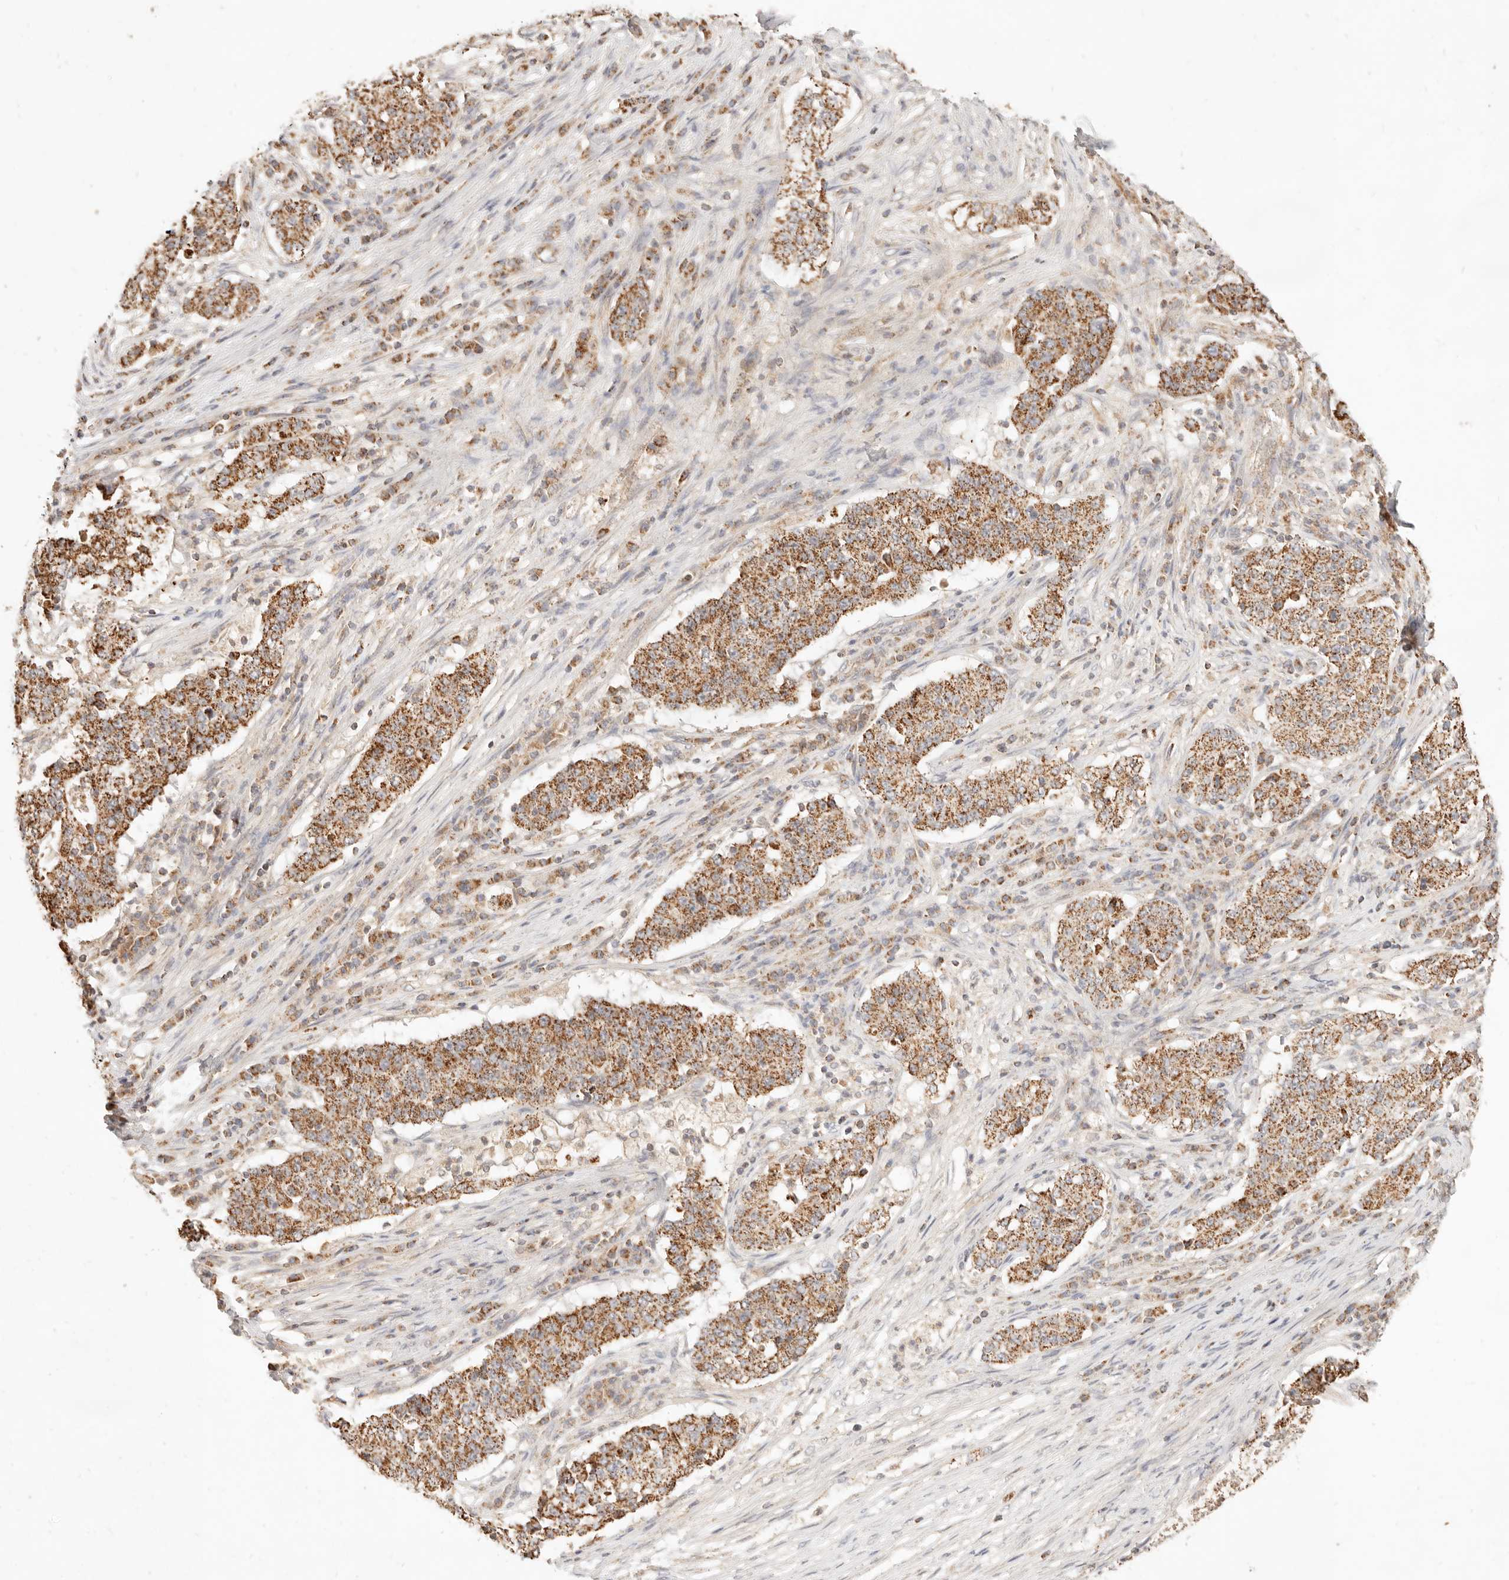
{"staining": {"intensity": "strong", "quantity": ">75%", "location": "cytoplasmic/membranous"}, "tissue": "stomach cancer", "cell_type": "Tumor cells", "image_type": "cancer", "snomed": [{"axis": "morphology", "description": "Adenocarcinoma, NOS"}, {"axis": "topography", "description": "Stomach"}], "caption": "Protein positivity by immunohistochemistry shows strong cytoplasmic/membranous expression in about >75% of tumor cells in stomach cancer. (brown staining indicates protein expression, while blue staining denotes nuclei).", "gene": "CPLANE2", "patient": {"sex": "male", "age": 59}}